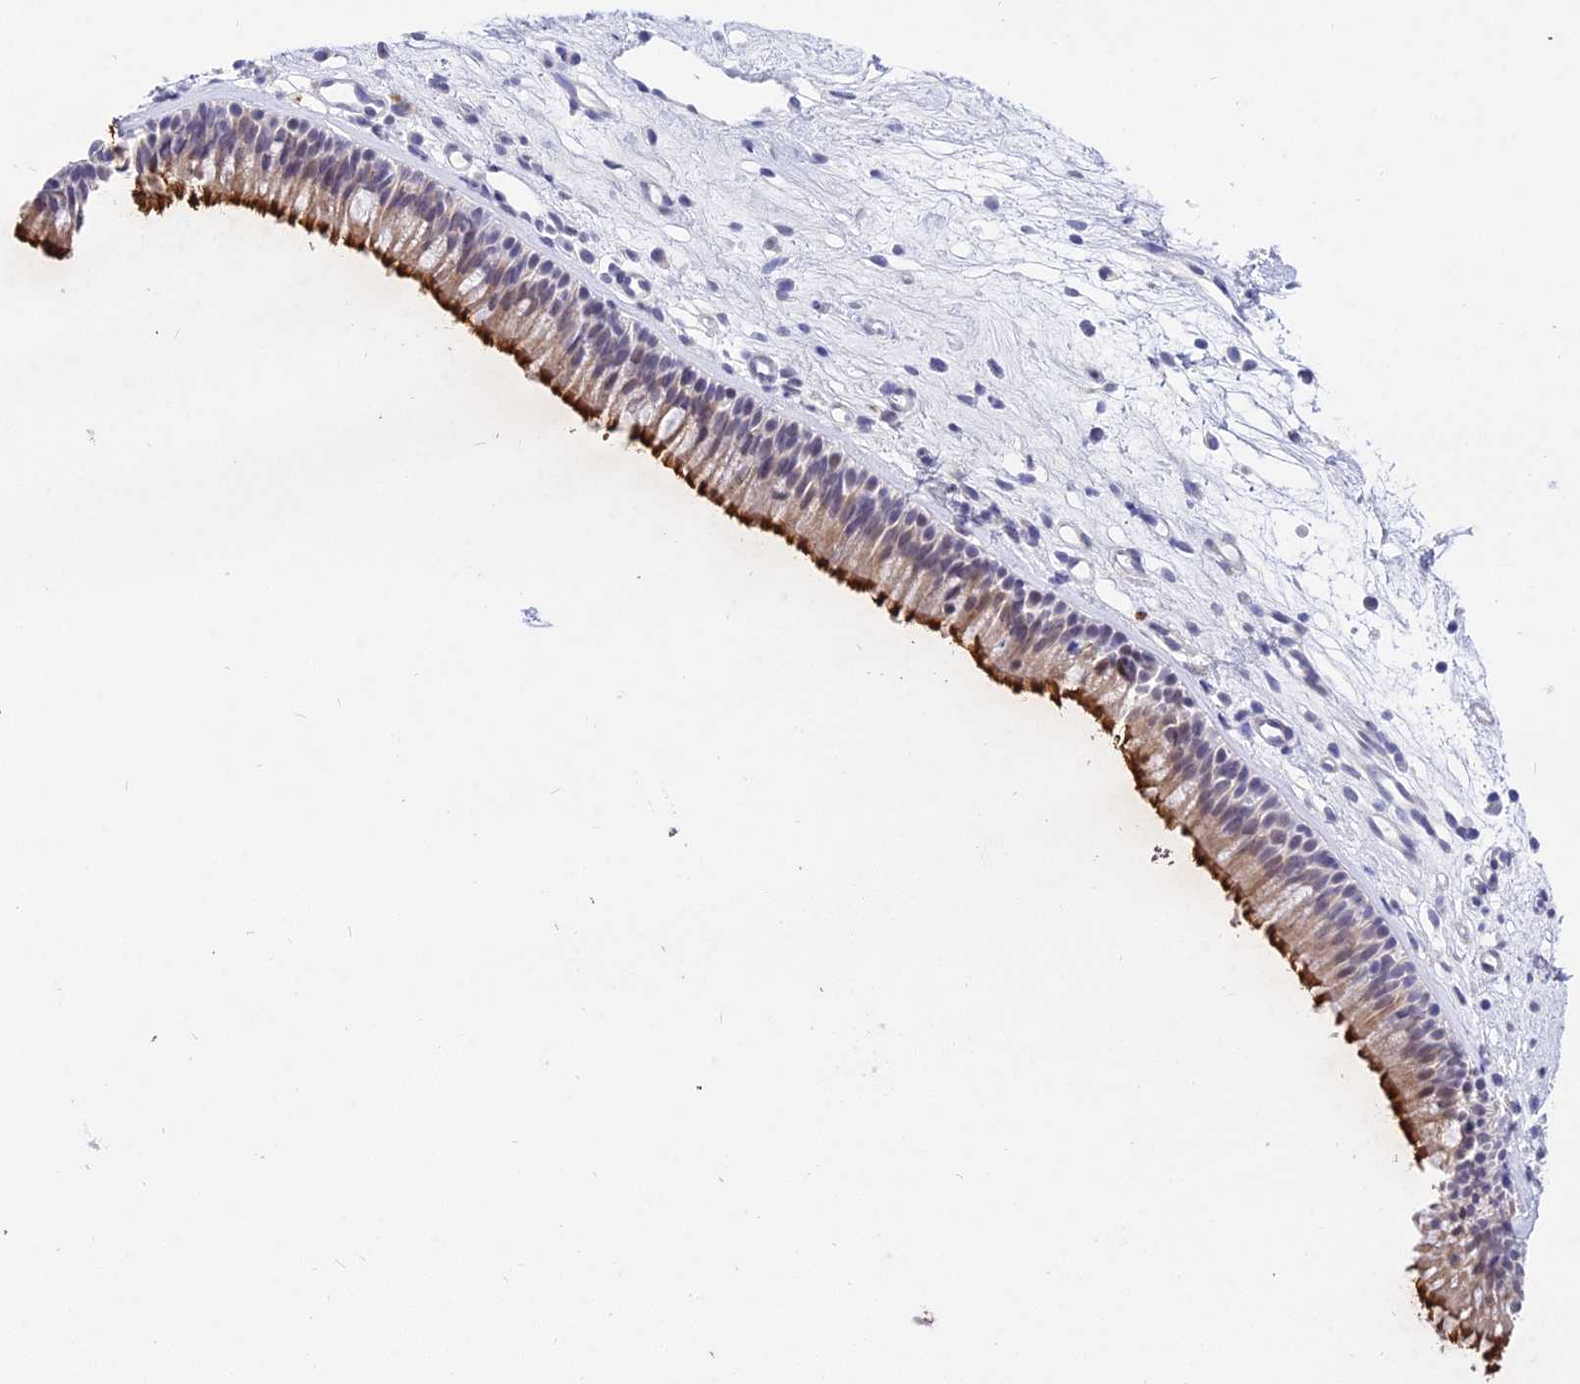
{"staining": {"intensity": "strong", "quantity": "25%-75%", "location": "cytoplasmic/membranous"}, "tissue": "nasopharynx", "cell_type": "Respiratory epithelial cells", "image_type": "normal", "snomed": [{"axis": "morphology", "description": "Normal tissue, NOS"}, {"axis": "morphology", "description": "Inflammation, NOS"}, {"axis": "morphology", "description": "Malignant melanoma, Metastatic site"}, {"axis": "topography", "description": "Nasopharynx"}], "caption": "Immunohistochemical staining of benign human nasopharynx displays strong cytoplasmic/membranous protein positivity in approximately 25%-75% of respiratory epithelial cells.", "gene": "DEFB107A", "patient": {"sex": "male", "age": 70}}